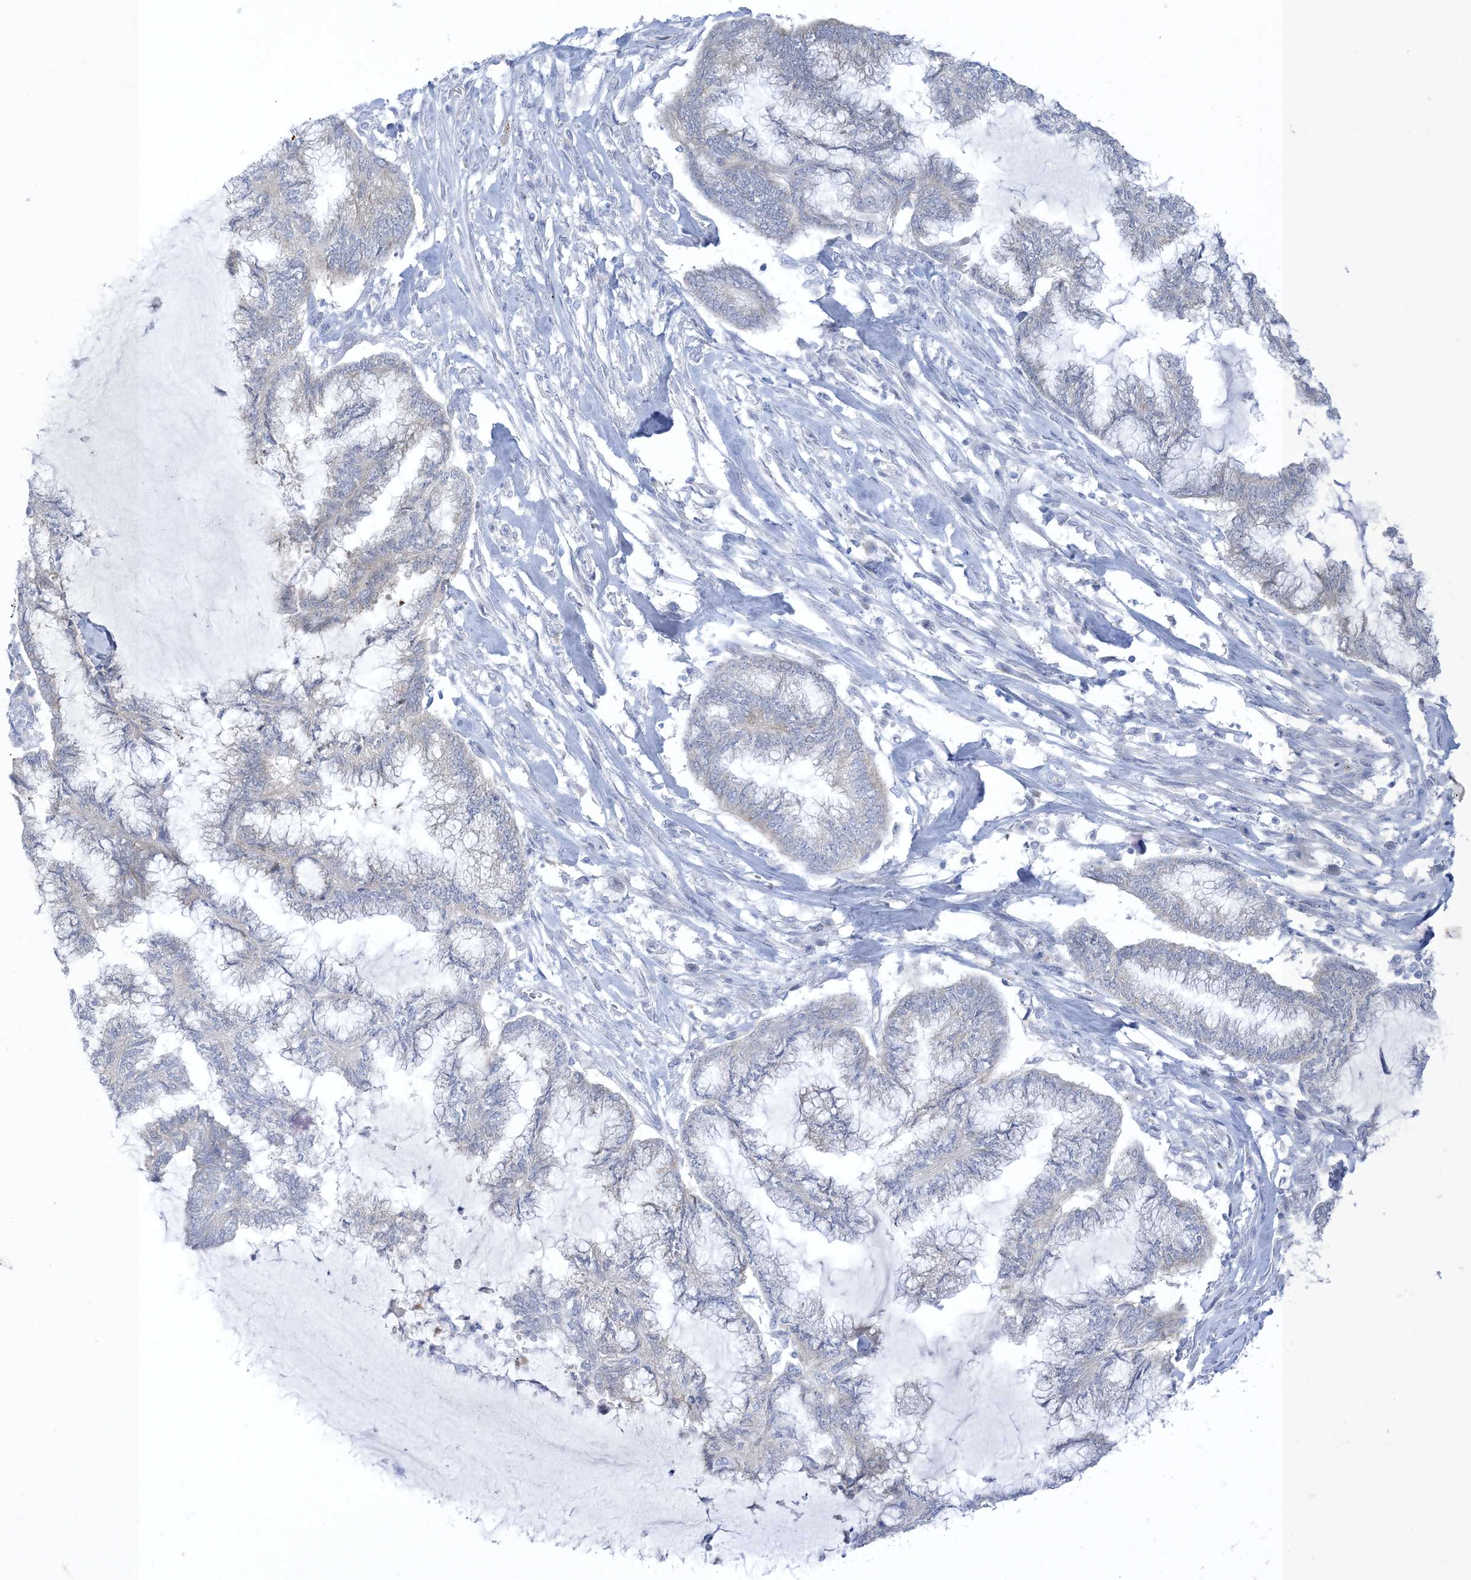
{"staining": {"intensity": "negative", "quantity": "none", "location": "none"}, "tissue": "endometrial cancer", "cell_type": "Tumor cells", "image_type": "cancer", "snomed": [{"axis": "morphology", "description": "Adenocarcinoma, NOS"}, {"axis": "topography", "description": "Endometrium"}], "caption": "This is an IHC image of human endometrial adenocarcinoma. There is no expression in tumor cells.", "gene": "XIRP2", "patient": {"sex": "female", "age": 86}}